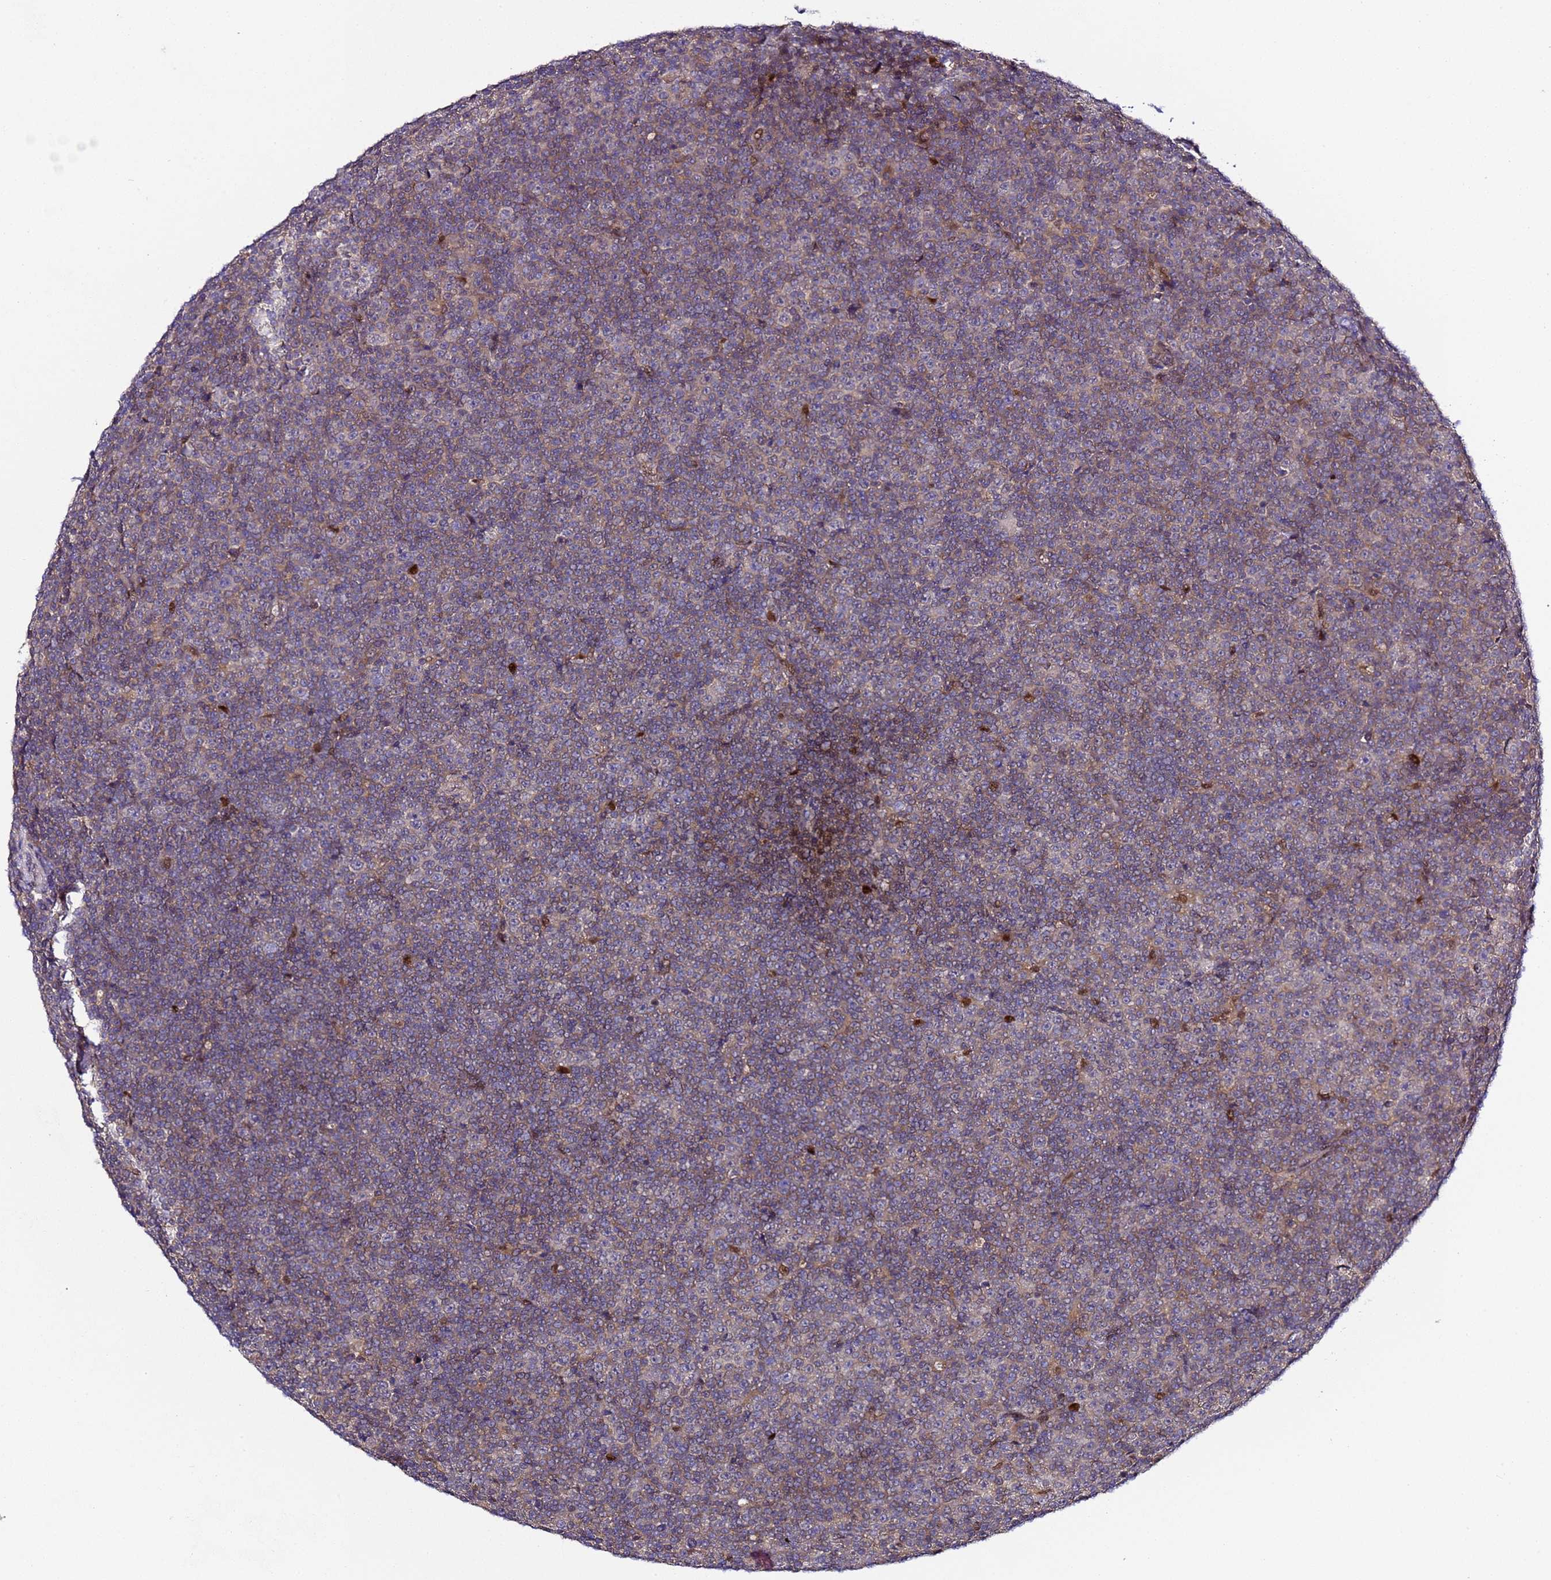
{"staining": {"intensity": "negative", "quantity": "none", "location": "none"}, "tissue": "lymphoma", "cell_type": "Tumor cells", "image_type": "cancer", "snomed": [{"axis": "morphology", "description": "Malignant lymphoma, non-Hodgkin's type, Low grade"}, {"axis": "topography", "description": "Lymph node"}], "caption": "A histopathology image of human lymphoma is negative for staining in tumor cells. The staining is performed using DAB (3,3'-diaminobenzidine) brown chromogen with nuclei counter-stained in using hematoxylin.", "gene": "ALG3", "patient": {"sex": "female", "age": 67}}